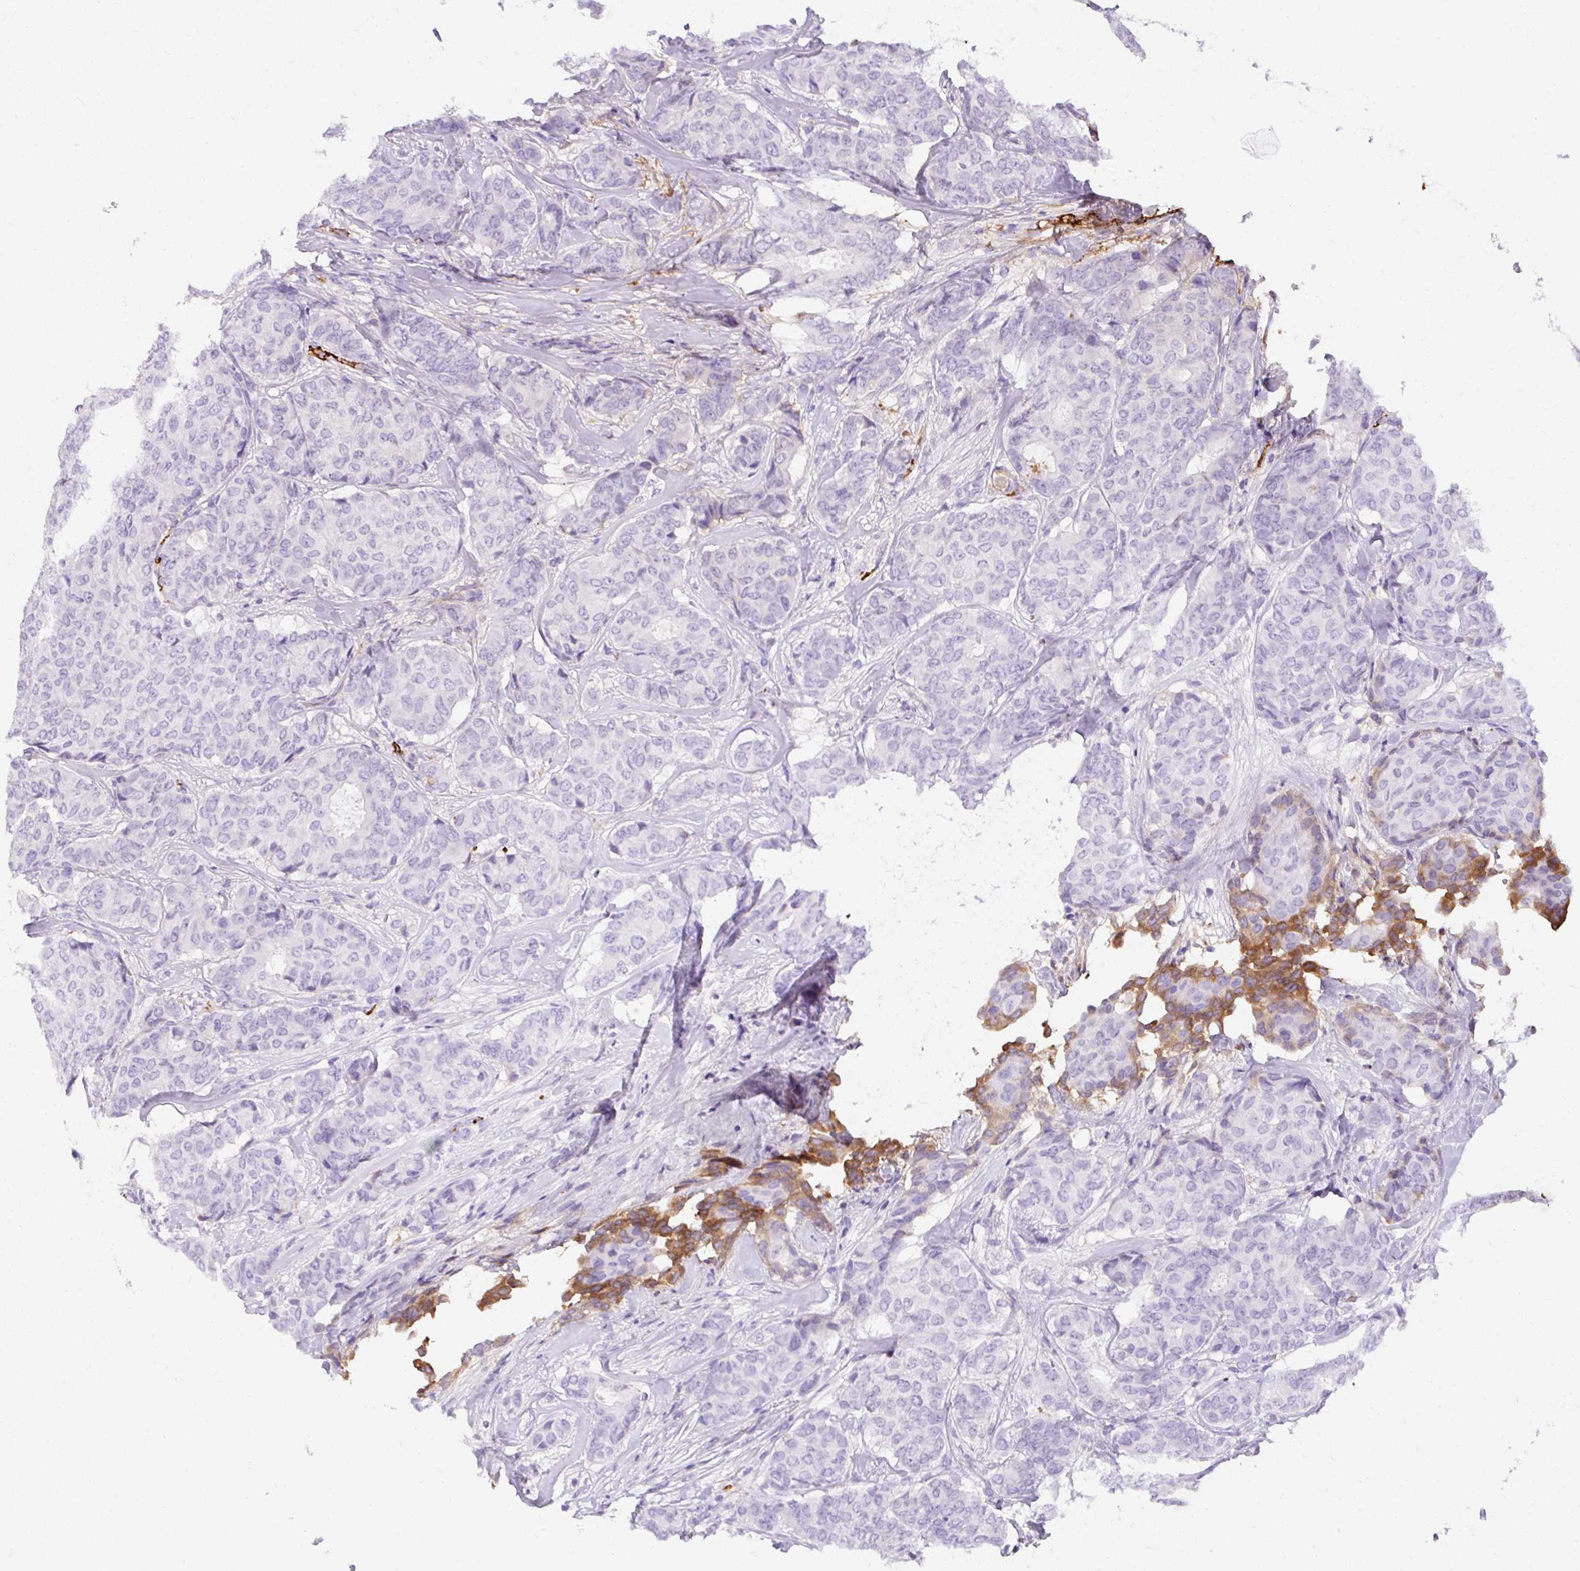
{"staining": {"intensity": "moderate", "quantity": "<25%", "location": "cytoplasmic/membranous"}, "tissue": "breast cancer", "cell_type": "Tumor cells", "image_type": "cancer", "snomed": [{"axis": "morphology", "description": "Duct carcinoma"}, {"axis": "topography", "description": "Breast"}], "caption": "This histopathology image exhibits breast cancer (invasive ductal carcinoma) stained with immunohistochemistry (IHC) to label a protein in brown. The cytoplasmic/membranous of tumor cells show moderate positivity for the protein. Nuclei are counter-stained blue.", "gene": "APOC4-APOC2", "patient": {"sex": "female", "age": 75}}